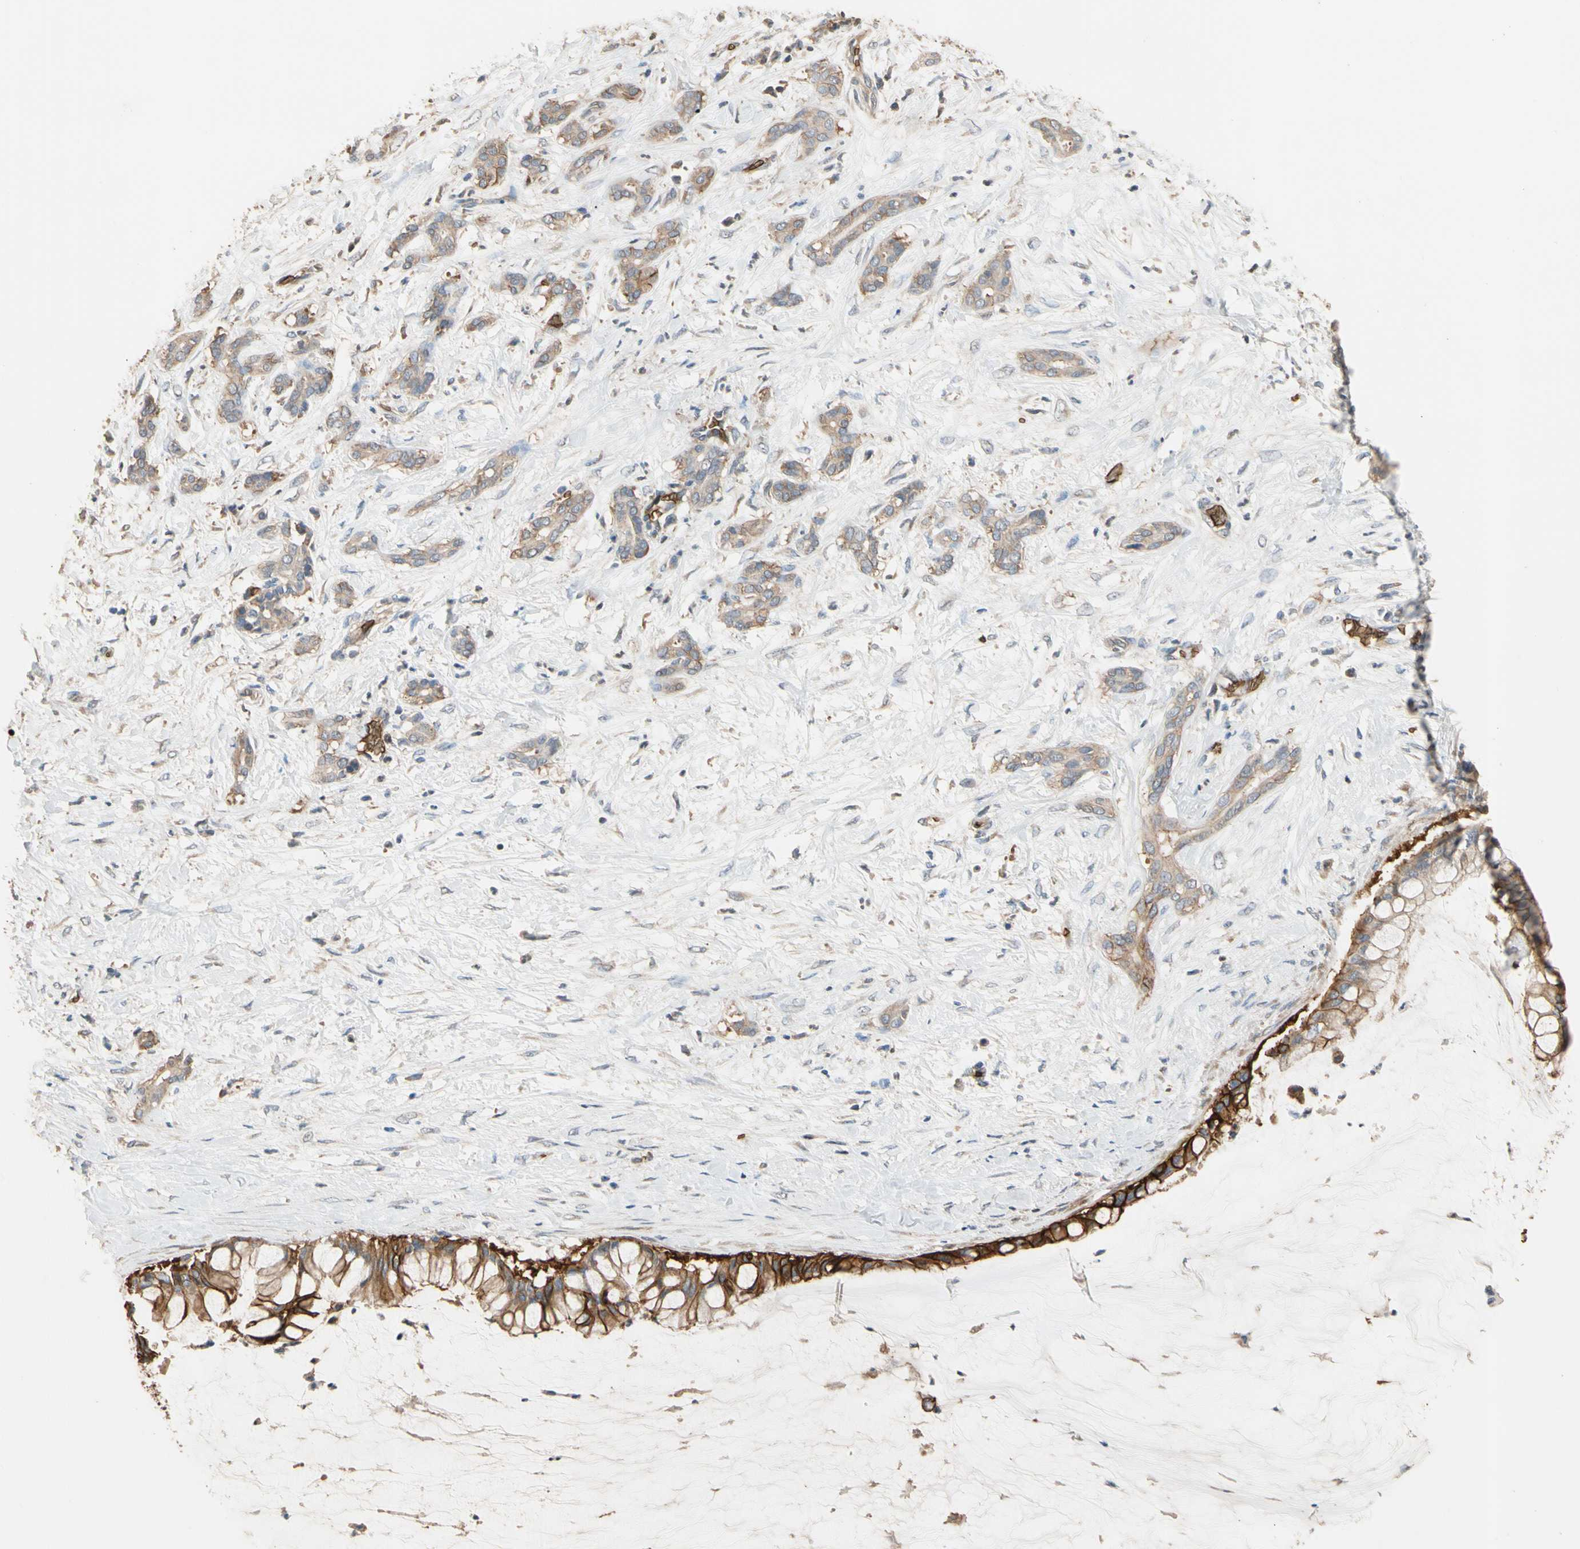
{"staining": {"intensity": "moderate", "quantity": ">75%", "location": "cytoplasmic/membranous"}, "tissue": "pancreatic cancer", "cell_type": "Tumor cells", "image_type": "cancer", "snomed": [{"axis": "morphology", "description": "Adenocarcinoma, NOS"}, {"axis": "topography", "description": "Pancreas"}], "caption": "Immunohistochemical staining of human adenocarcinoma (pancreatic) displays medium levels of moderate cytoplasmic/membranous staining in approximately >75% of tumor cells.", "gene": "RIOK2", "patient": {"sex": "male", "age": 41}}